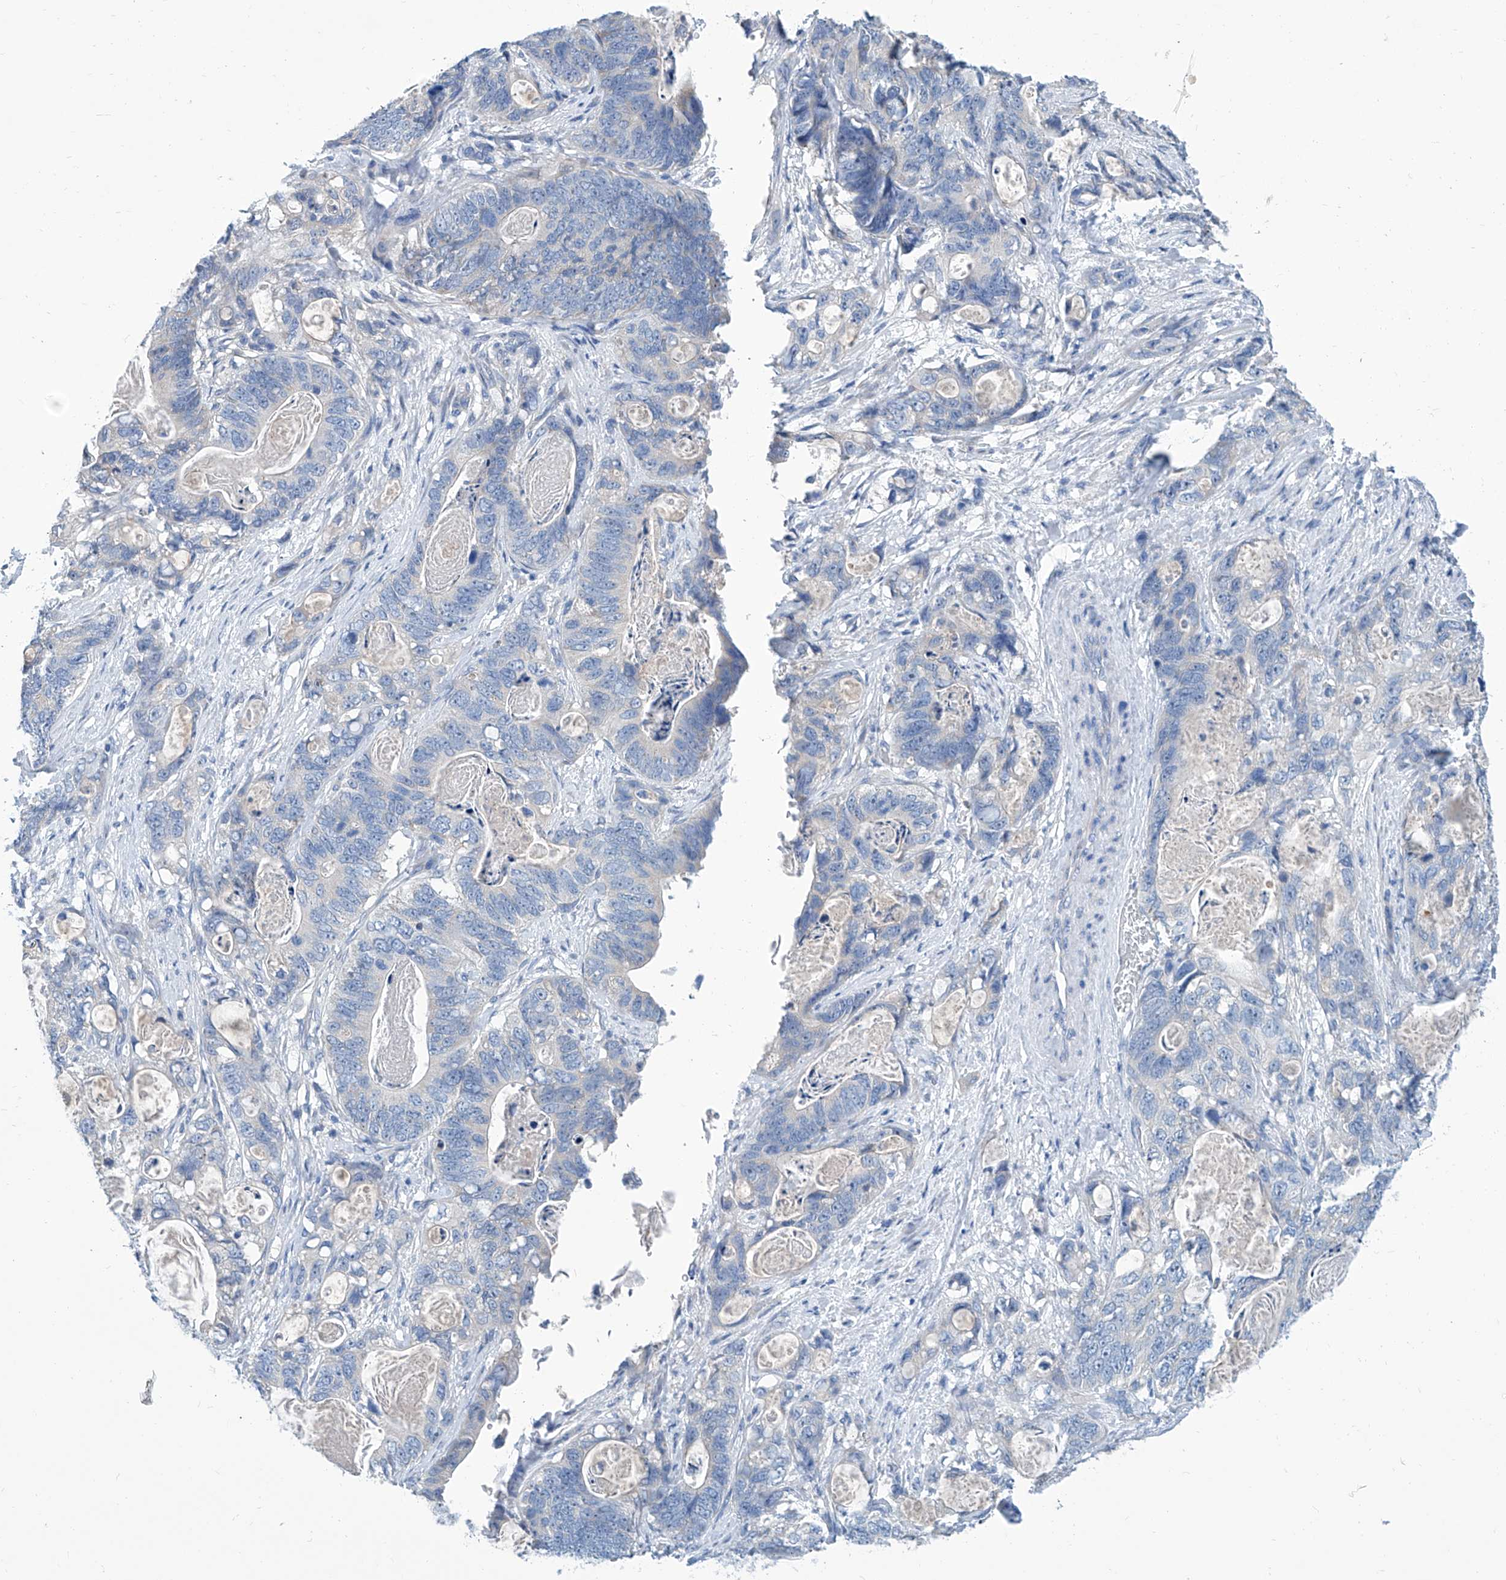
{"staining": {"intensity": "negative", "quantity": "none", "location": "none"}, "tissue": "stomach cancer", "cell_type": "Tumor cells", "image_type": "cancer", "snomed": [{"axis": "morphology", "description": "Normal tissue, NOS"}, {"axis": "morphology", "description": "Adenocarcinoma, NOS"}, {"axis": "topography", "description": "Stomach"}], "caption": "An immunohistochemistry (IHC) photomicrograph of stomach cancer (adenocarcinoma) is shown. There is no staining in tumor cells of stomach cancer (adenocarcinoma).", "gene": "ZNF519", "patient": {"sex": "female", "age": 89}}